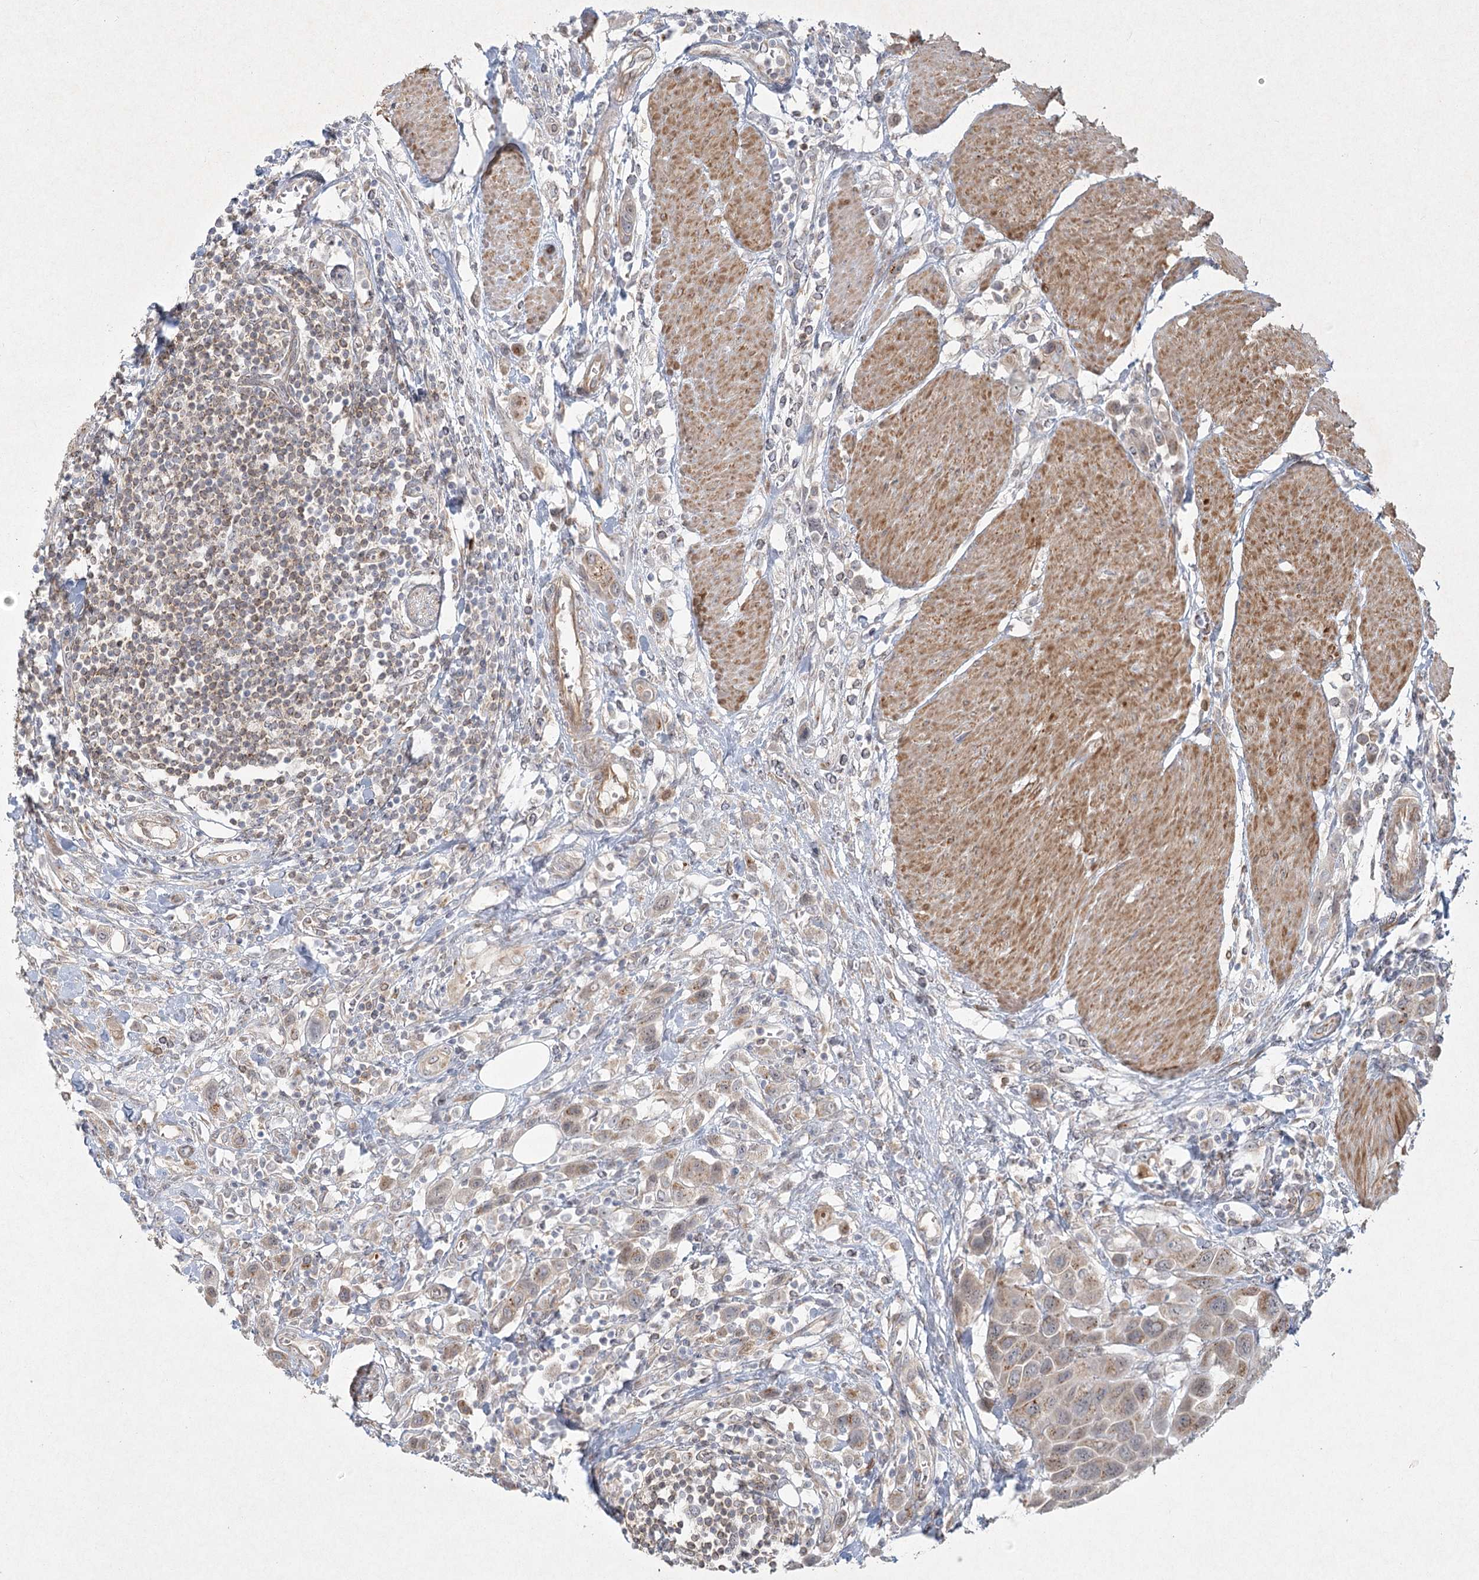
{"staining": {"intensity": "weak", "quantity": "25%-75%", "location": "cytoplasmic/membranous"}, "tissue": "urothelial cancer", "cell_type": "Tumor cells", "image_type": "cancer", "snomed": [{"axis": "morphology", "description": "Urothelial carcinoma, High grade"}, {"axis": "topography", "description": "Urinary bladder"}], "caption": "DAB (3,3'-diaminobenzidine) immunohistochemical staining of human urothelial carcinoma (high-grade) exhibits weak cytoplasmic/membranous protein positivity in approximately 25%-75% of tumor cells.", "gene": "LRP2BP", "patient": {"sex": "male", "age": 50}}